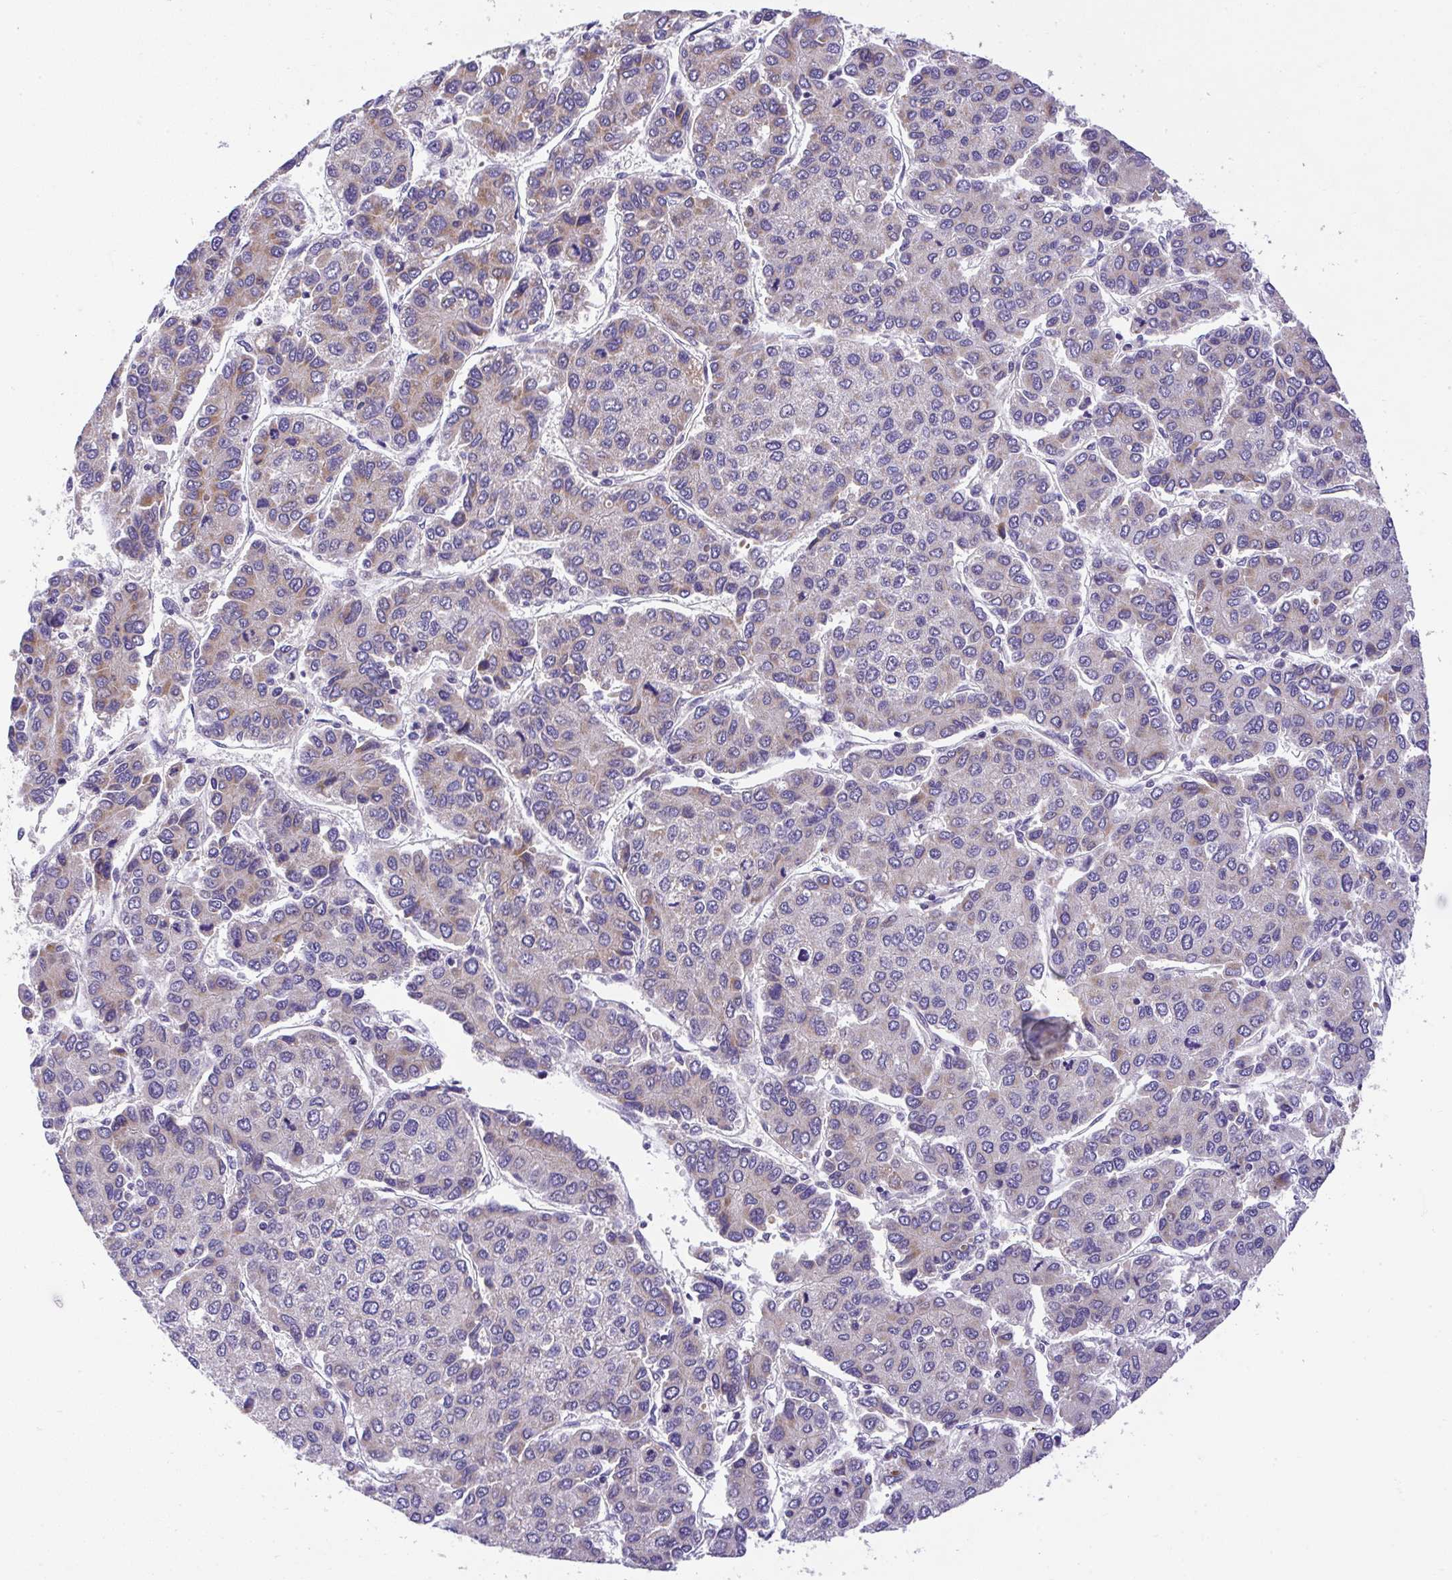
{"staining": {"intensity": "weak", "quantity": "25%-75%", "location": "cytoplasmic/membranous"}, "tissue": "liver cancer", "cell_type": "Tumor cells", "image_type": "cancer", "snomed": [{"axis": "morphology", "description": "Carcinoma, Hepatocellular, NOS"}, {"axis": "topography", "description": "Liver"}], "caption": "This is an image of immunohistochemistry (IHC) staining of liver cancer, which shows weak expression in the cytoplasmic/membranous of tumor cells.", "gene": "CHIA", "patient": {"sex": "female", "age": 66}}